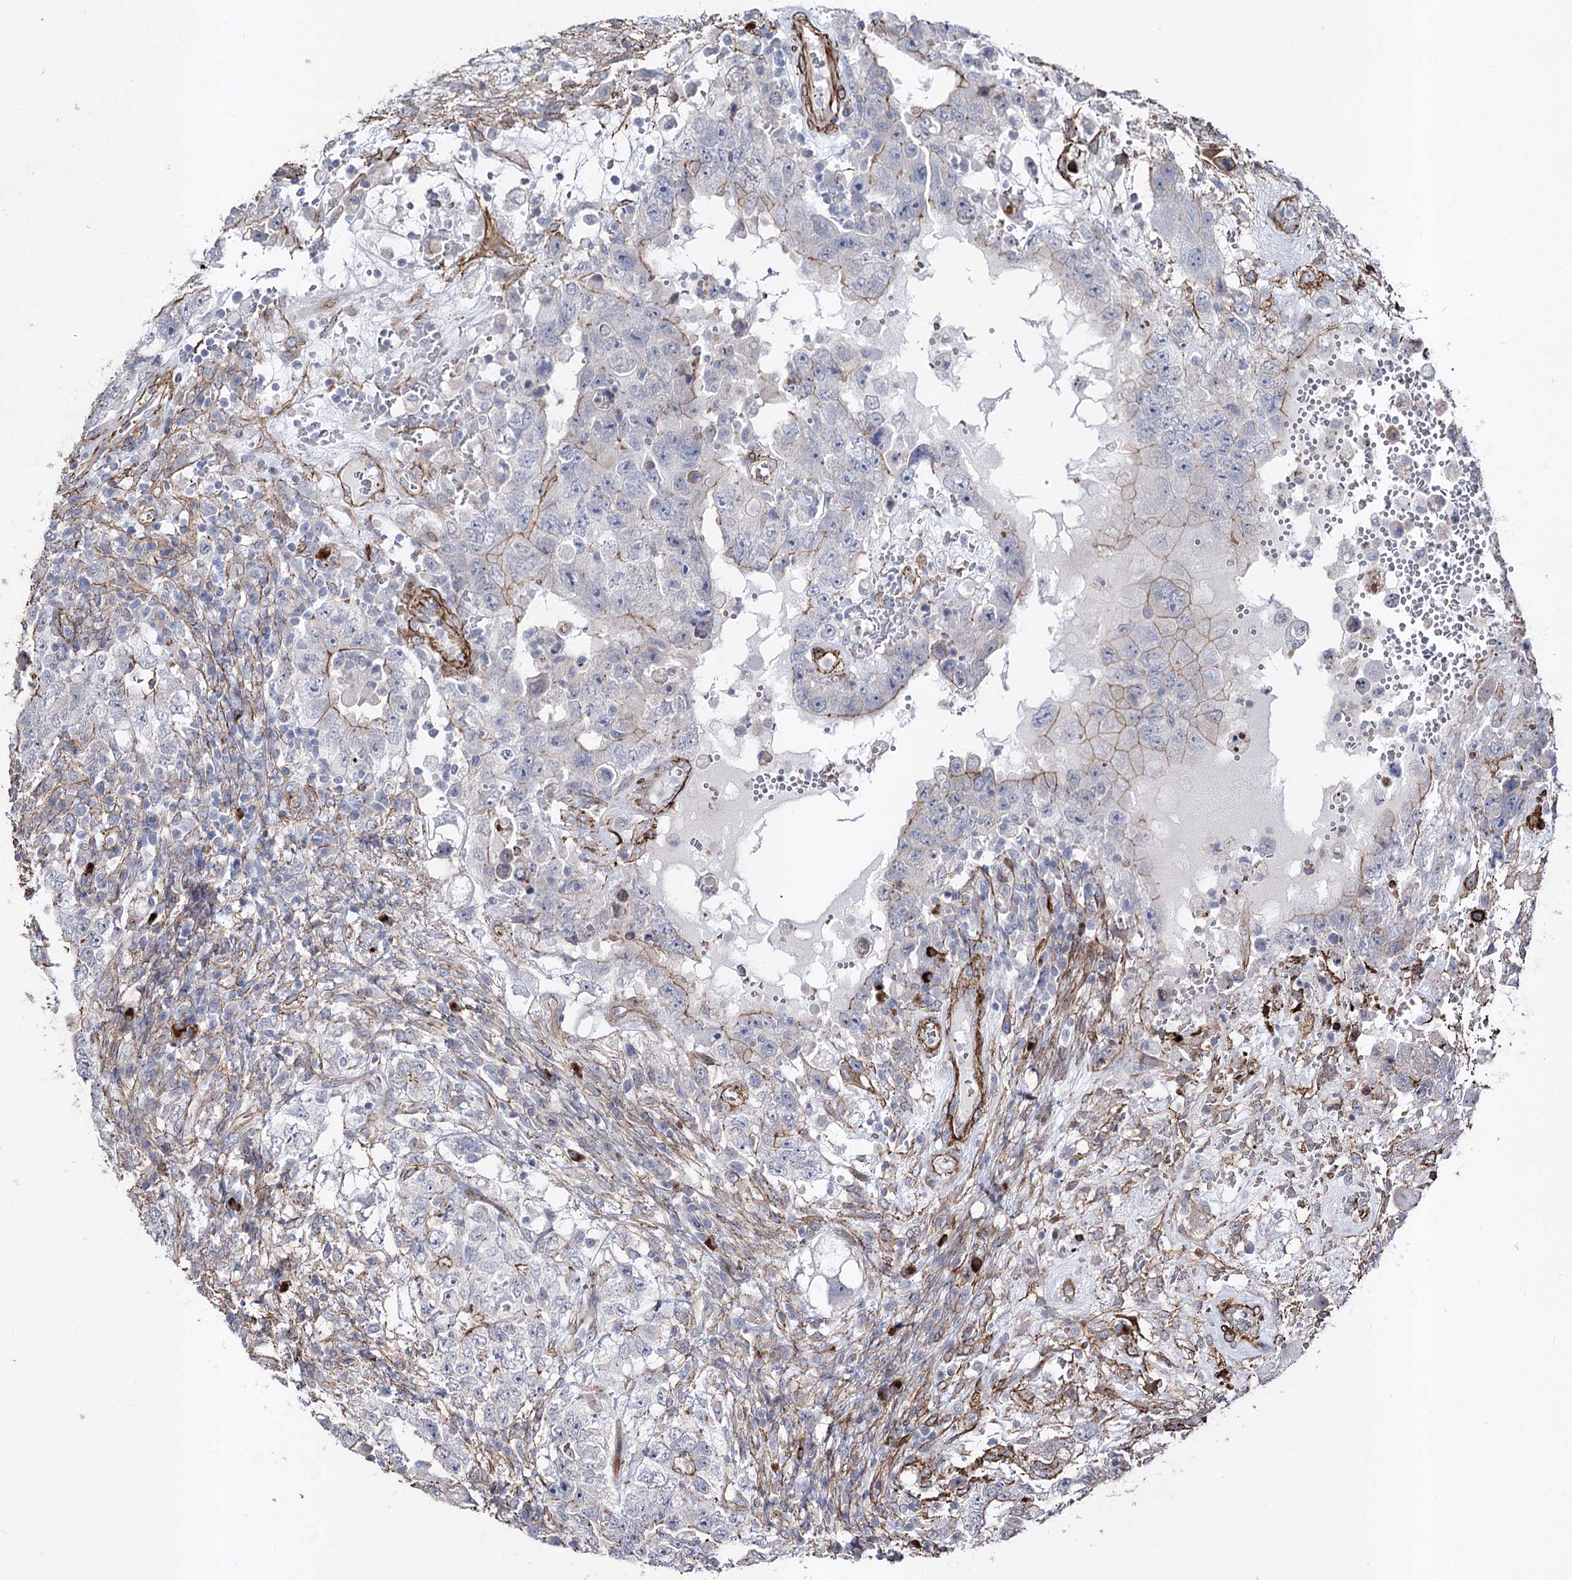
{"staining": {"intensity": "weak", "quantity": "<25%", "location": "cytoplasmic/membranous"}, "tissue": "testis cancer", "cell_type": "Tumor cells", "image_type": "cancer", "snomed": [{"axis": "morphology", "description": "Carcinoma, Embryonal, NOS"}, {"axis": "topography", "description": "Testis"}], "caption": "Immunohistochemistry of embryonal carcinoma (testis) demonstrates no positivity in tumor cells. Brightfield microscopy of immunohistochemistry (IHC) stained with DAB (3,3'-diaminobenzidine) (brown) and hematoxylin (blue), captured at high magnification.", "gene": "ARHGAP20", "patient": {"sex": "male", "age": 26}}